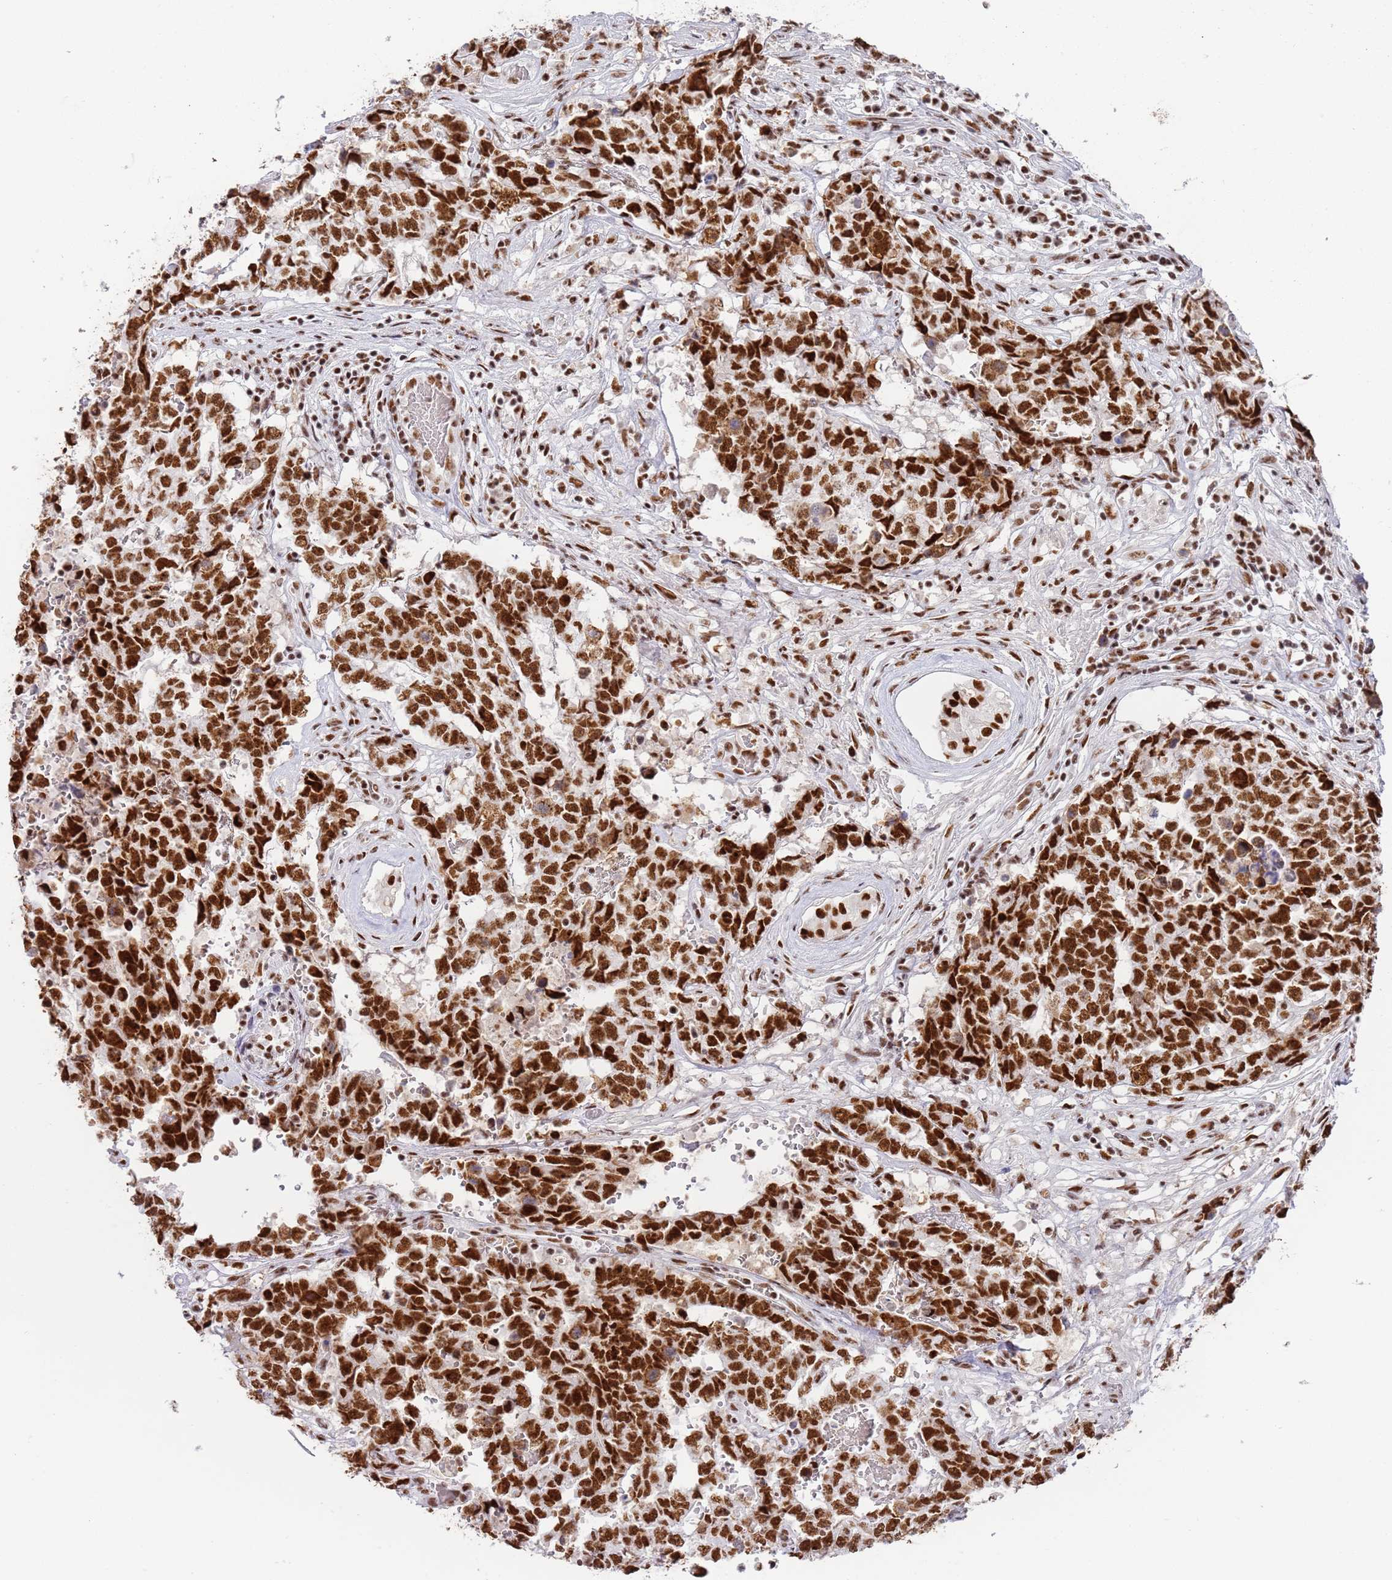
{"staining": {"intensity": "strong", "quantity": ">75%", "location": "nuclear"}, "tissue": "testis cancer", "cell_type": "Tumor cells", "image_type": "cancer", "snomed": [{"axis": "morphology", "description": "Normal tissue, NOS"}, {"axis": "morphology", "description": "Carcinoma, Embryonal, NOS"}, {"axis": "topography", "description": "Testis"}, {"axis": "topography", "description": "Epididymis"}], "caption": "The photomicrograph shows staining of testis cancer (embryonal carcinoma), revealing strong nuclear protein expression (brown color) within tumor cells.", "gene": "AKAP8L", "patient": {"sex": "male", "age": 25}}